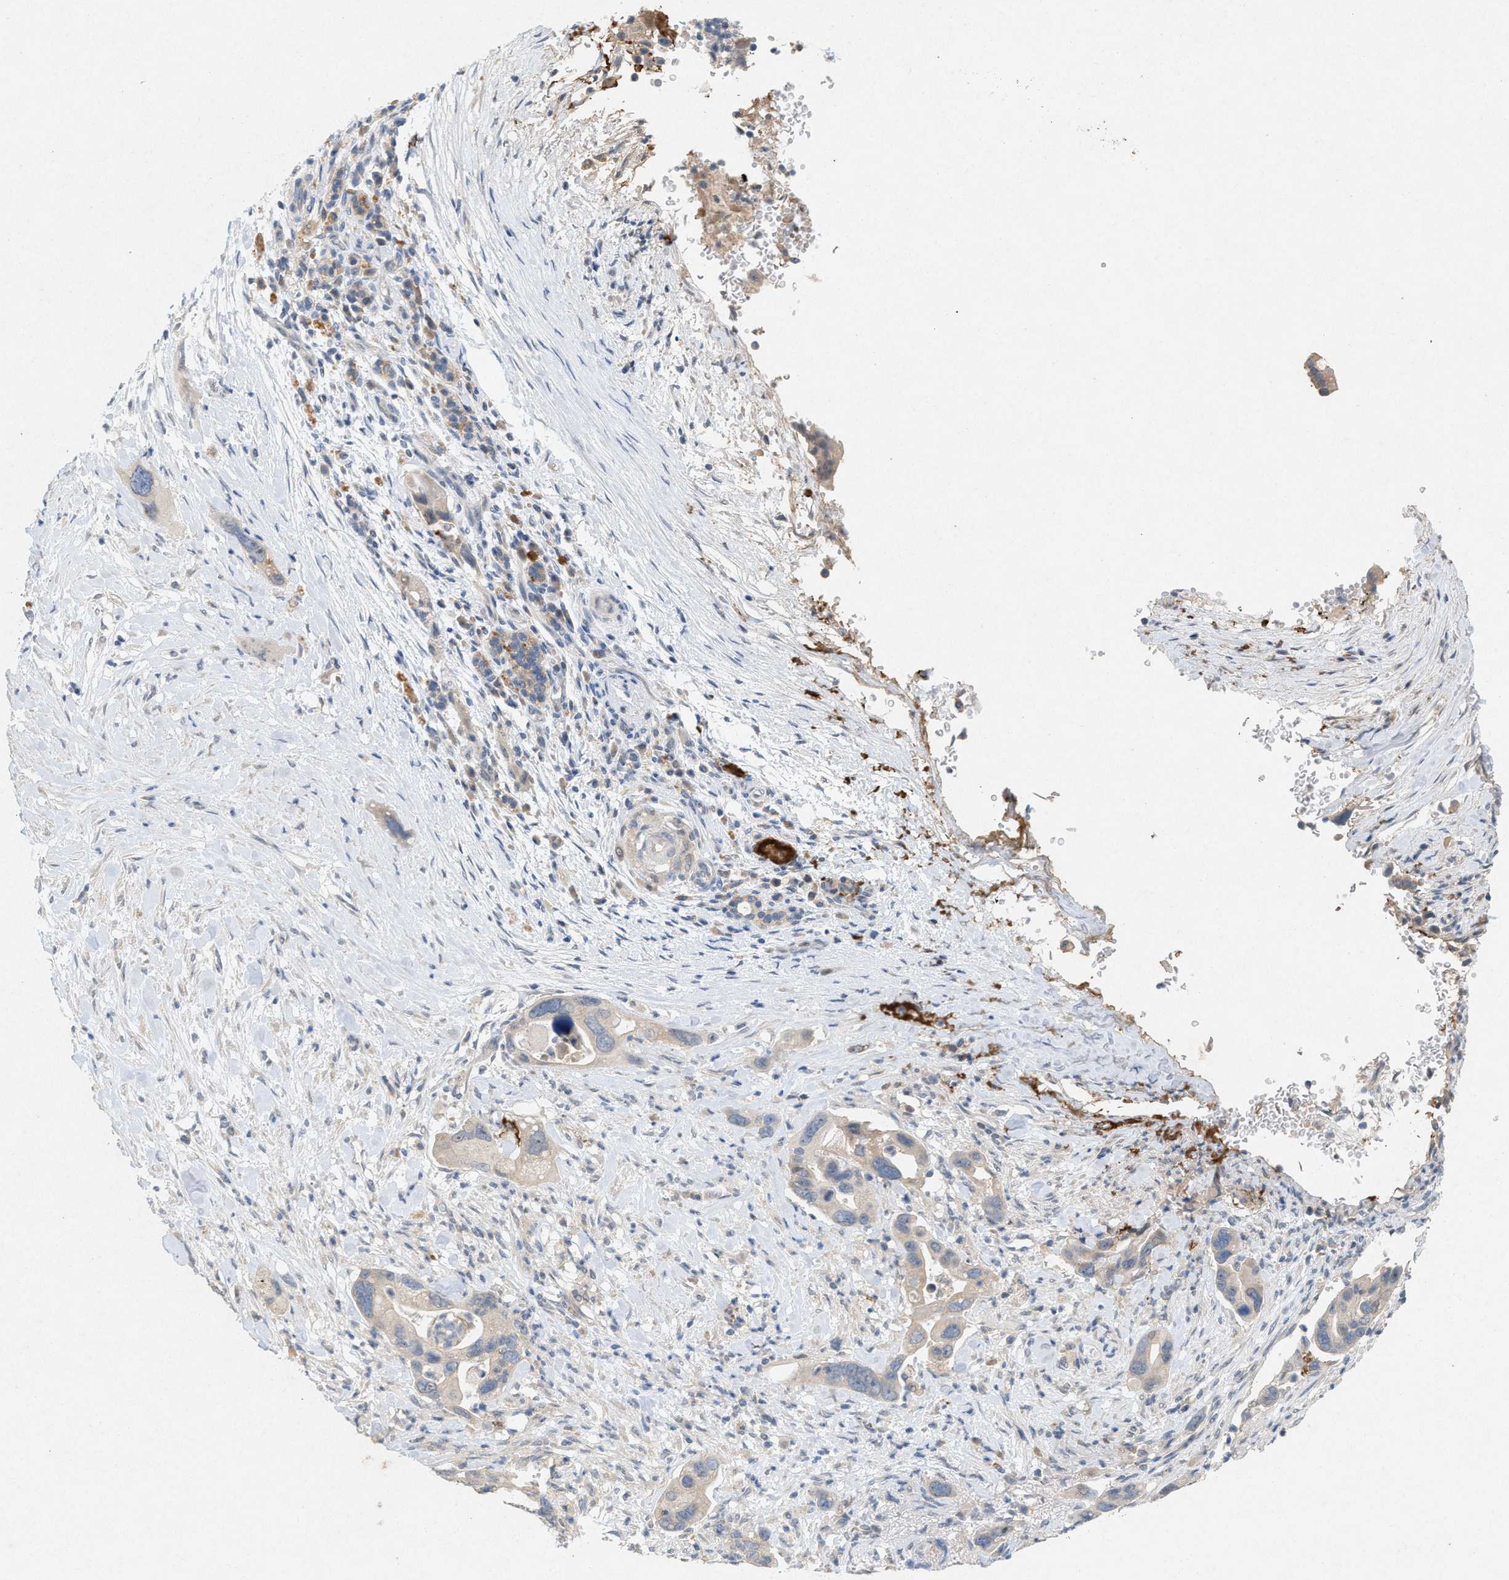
{"staining": {"intensity": "negative", "quantity": "none", "location": "none"}, "tissue": "pancreatic cancer", "cell_type": "Tumor cells", "image_type": "cancer", "snomed": [{"axis": "morphology", "description": "Adenocarcinoma, NOS"}, {"axis": "topography", "description": "Pancreas"}], "caption": "The image reveals no significant staining in tumor cells of adenocarcinoma (pancreatic).", "gene": "DCAF7", "patient": {"sex": "female", "age": 70}}